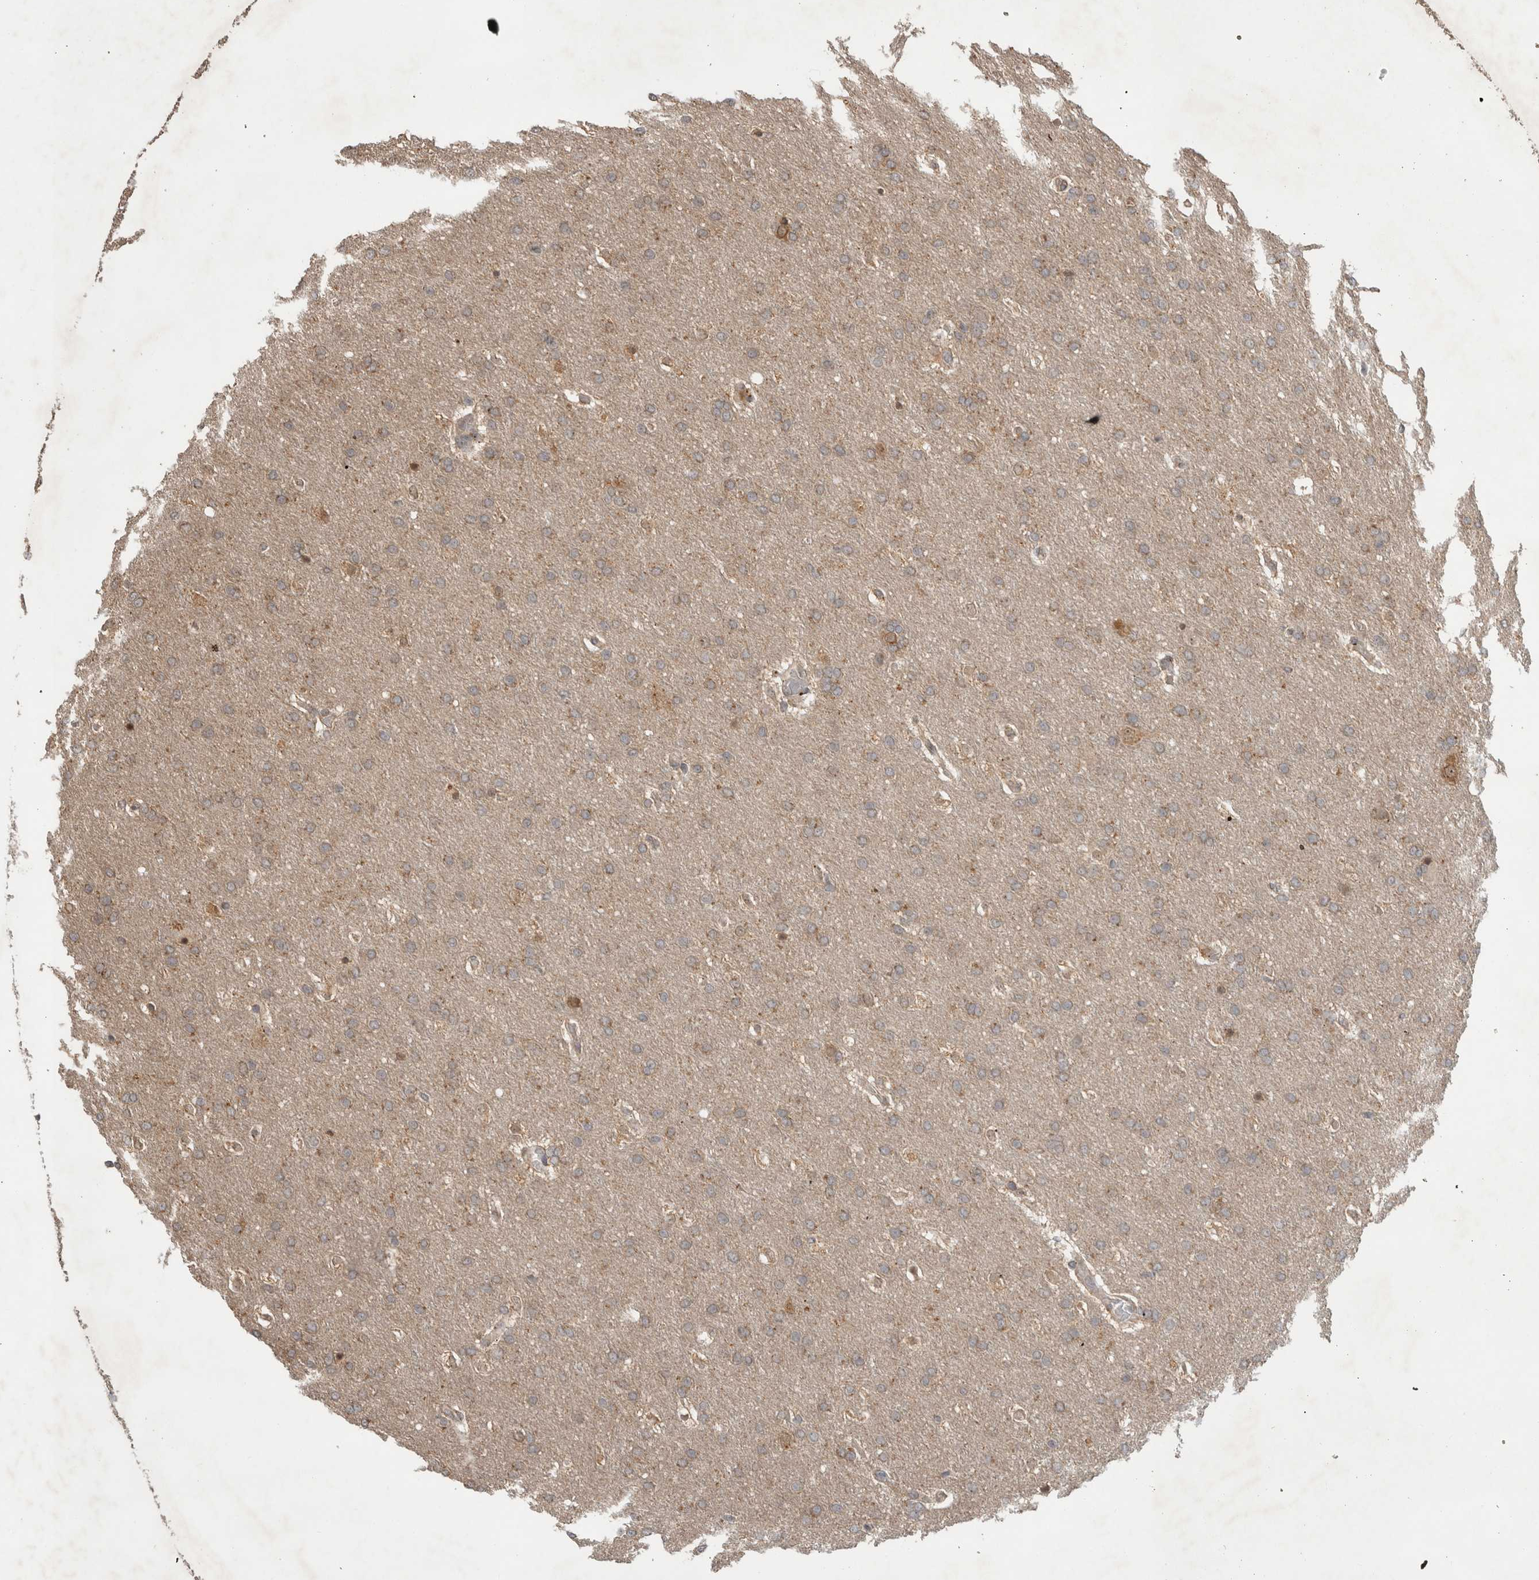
{"staining": {"intensity": "weak", "quantity": ">75%", "location": "cytoplasmic/membranous"}, "tissue": "glioma", "cell_type": "Tumor cells", "image_type": "cancer", "snomed": [{"axis": "morphology", "description": "Glioma, malignant, Low grade"}, {"axis": "topography", "description": "Brain"}], "caption": "Immunohistochemistry (IHC) image of neoplastic tissue: glioma stained using immunohistochemistry (IHC) reveals low levels of weak protein expression localized specifically in the cytoplasmic/membranous of tumor cells, appearing as a cytoplasmic/membranous brown color.", "gene": "PITPNC1", "patient": {"sex": "female", "age": 37}}